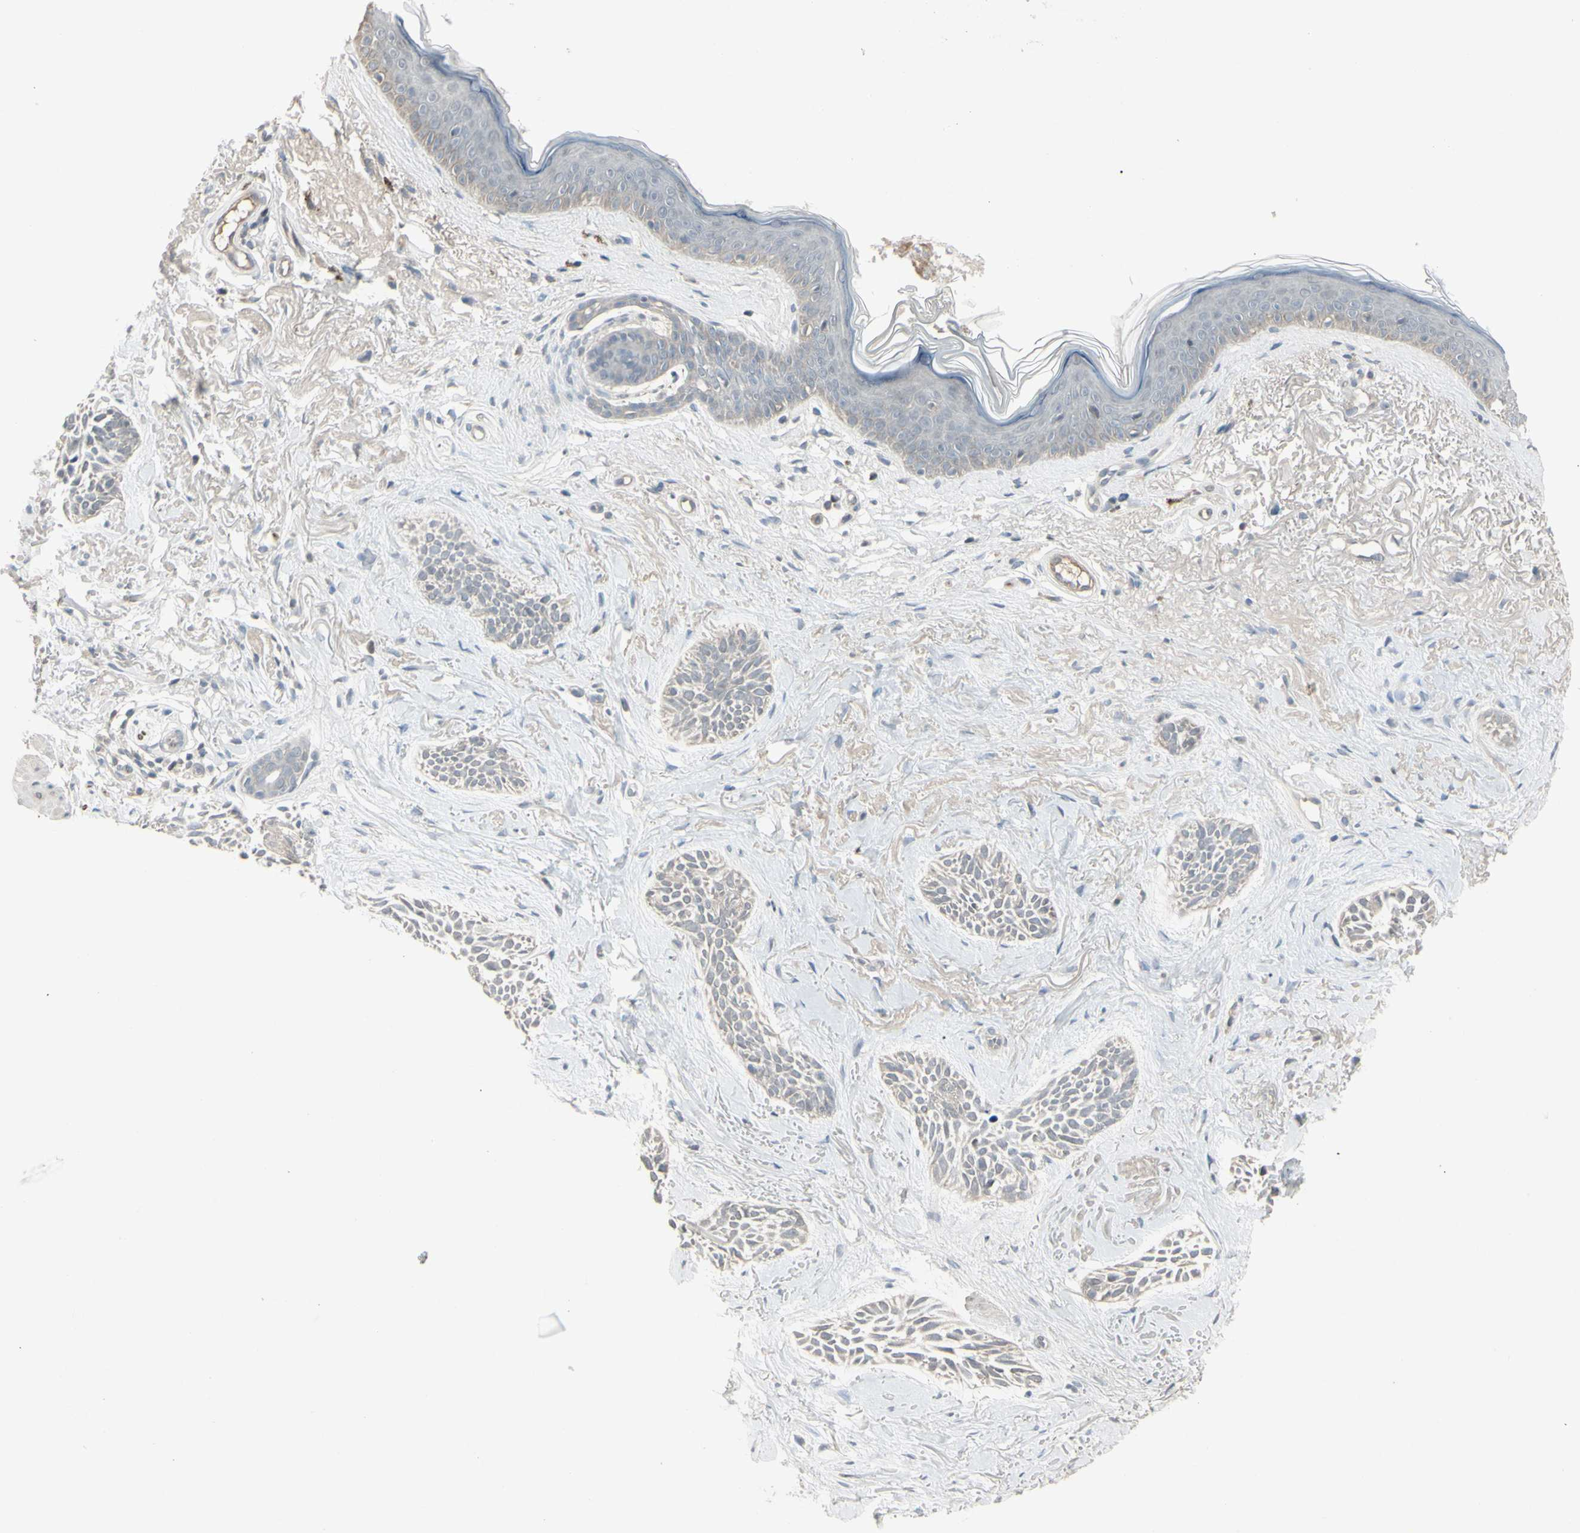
{"staining": {"intensity": "negative", "quantity": "none", "location": "none"}, "tissue": "skin cancer", "cell_type": "Tumor cells", "image_type": "cancer", "snomed": [{"axis": "morphology", "description": "Normal tissue, NOS"}, {"axis": "morphology", "description": "Basal cell carcinoma"}, {"axis": "topography", "description": "Skin"}], "caption": "This is an IHC image of skin cancer (basal cell carcinoma). There is no positivity in tumor cells.", "gene": "PIAS4", "patient": {"sex": "female", "age": 84}}